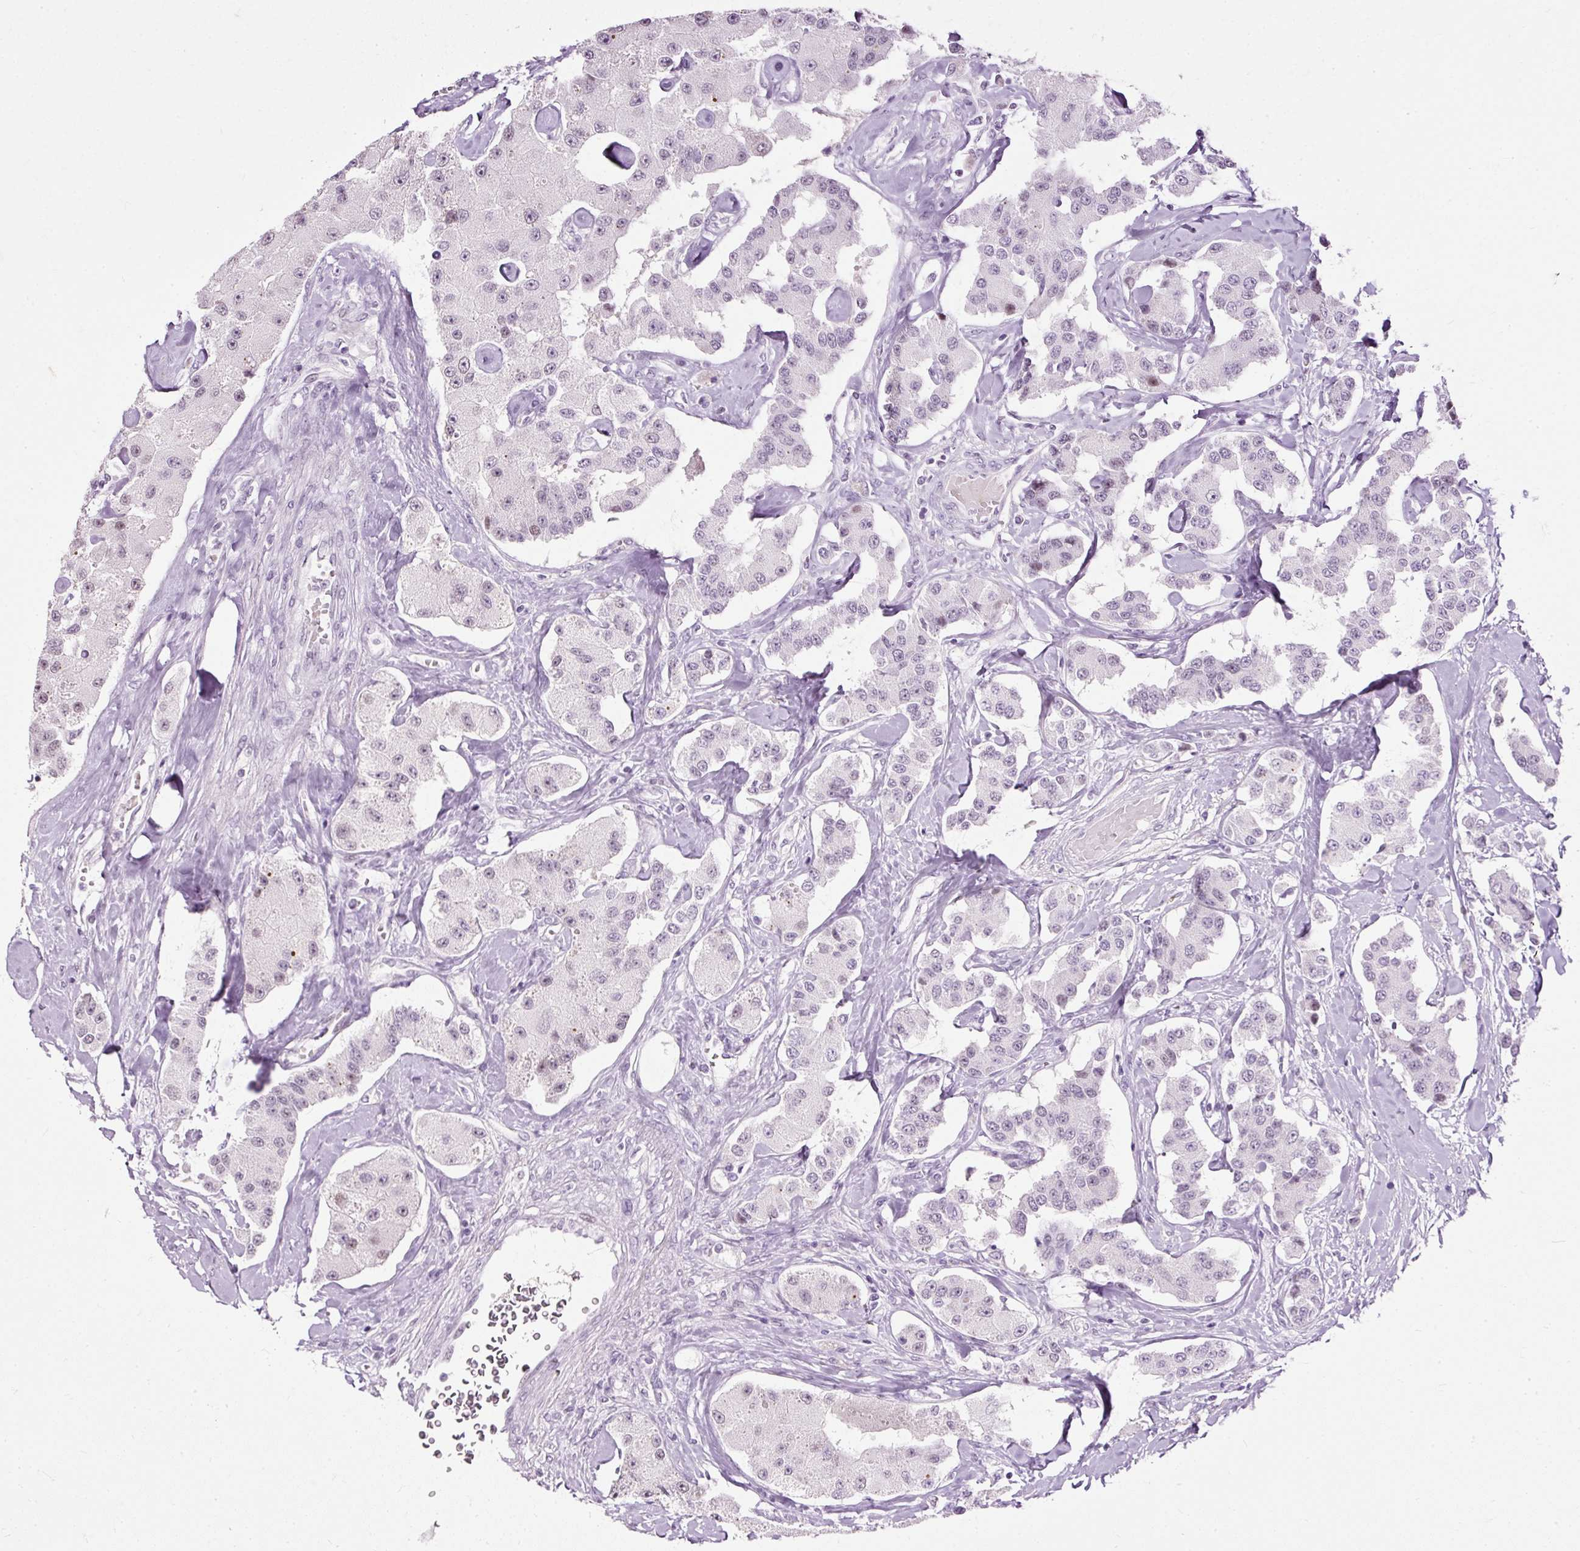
{"staining": {"intensity": "weak", "quantity": "25%-75%", "location": "nuclear"}, "tissue": "carcinoid", "cell_type": "Tumor cells", "image_type": "cancer", "snomed": [{"axis": "morphology", "description": "Carcinoid, malignant, NOS"}, {"axis": "topography", "description": "Pancreas"}], "caption": "Brown immunohistochemical staining in carcinoid shows weak nuclear expression in approximately 25%-75% of tumor cells.", "gene": "PDE6B", "patient": {"sex": "male", "age": 41}}